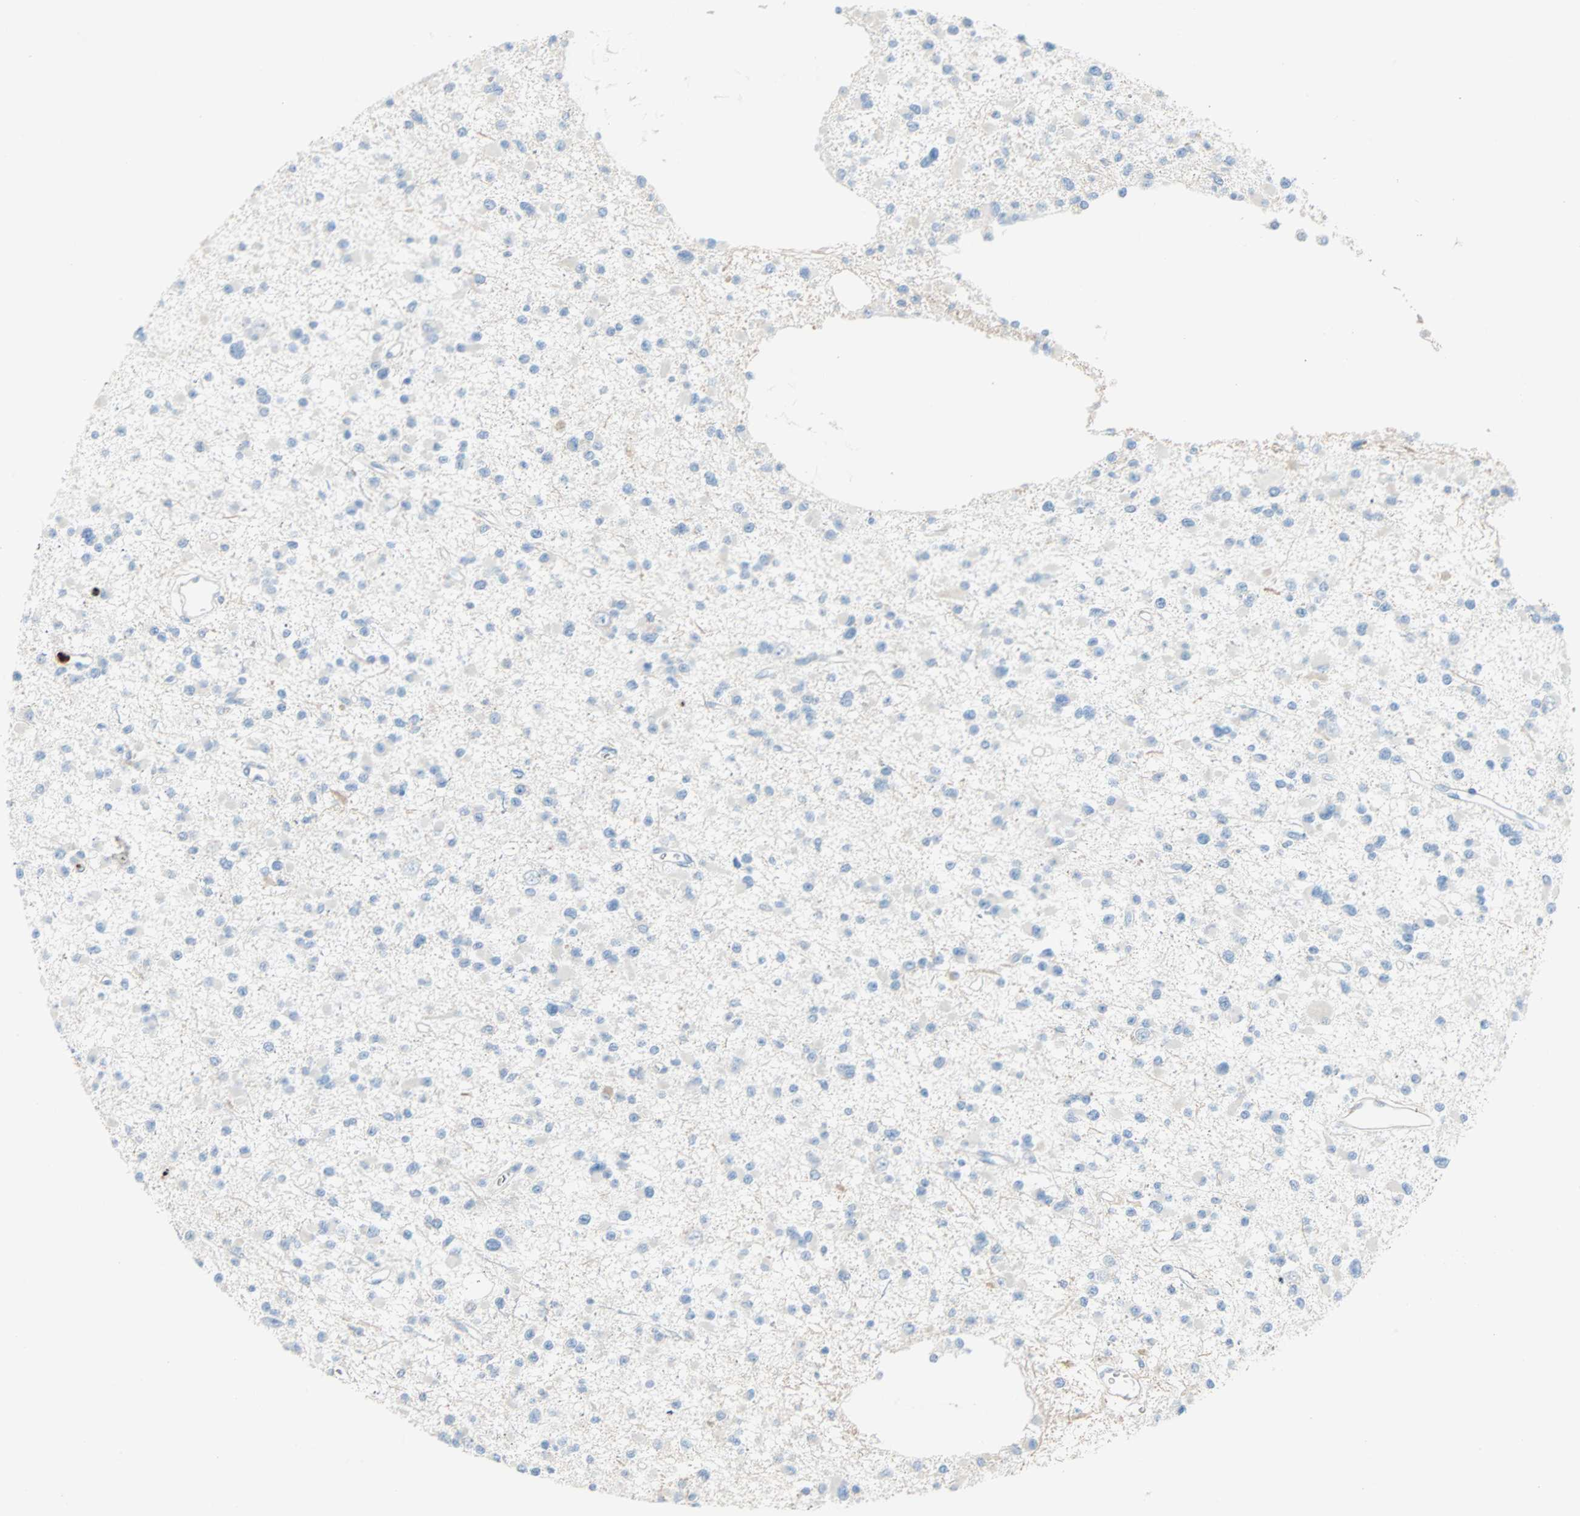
{"staining": {"intensity": "negative", "quantity": "none", "location": "none"}, "tissue": "glioma", "cell_type": "Tumor cells", "image_type": "cancer", "snomed": [{"axis": "morphology", "description": "Glioma, malignant, Low grade"}, {"axis": "topography", "description": "Brain"}], "caption": "Protein analysis of glioma demonstrates no significant expression in tumor cells.", "gene": "CLEC4A", "patient": {"sex": "female", "age": 22}}